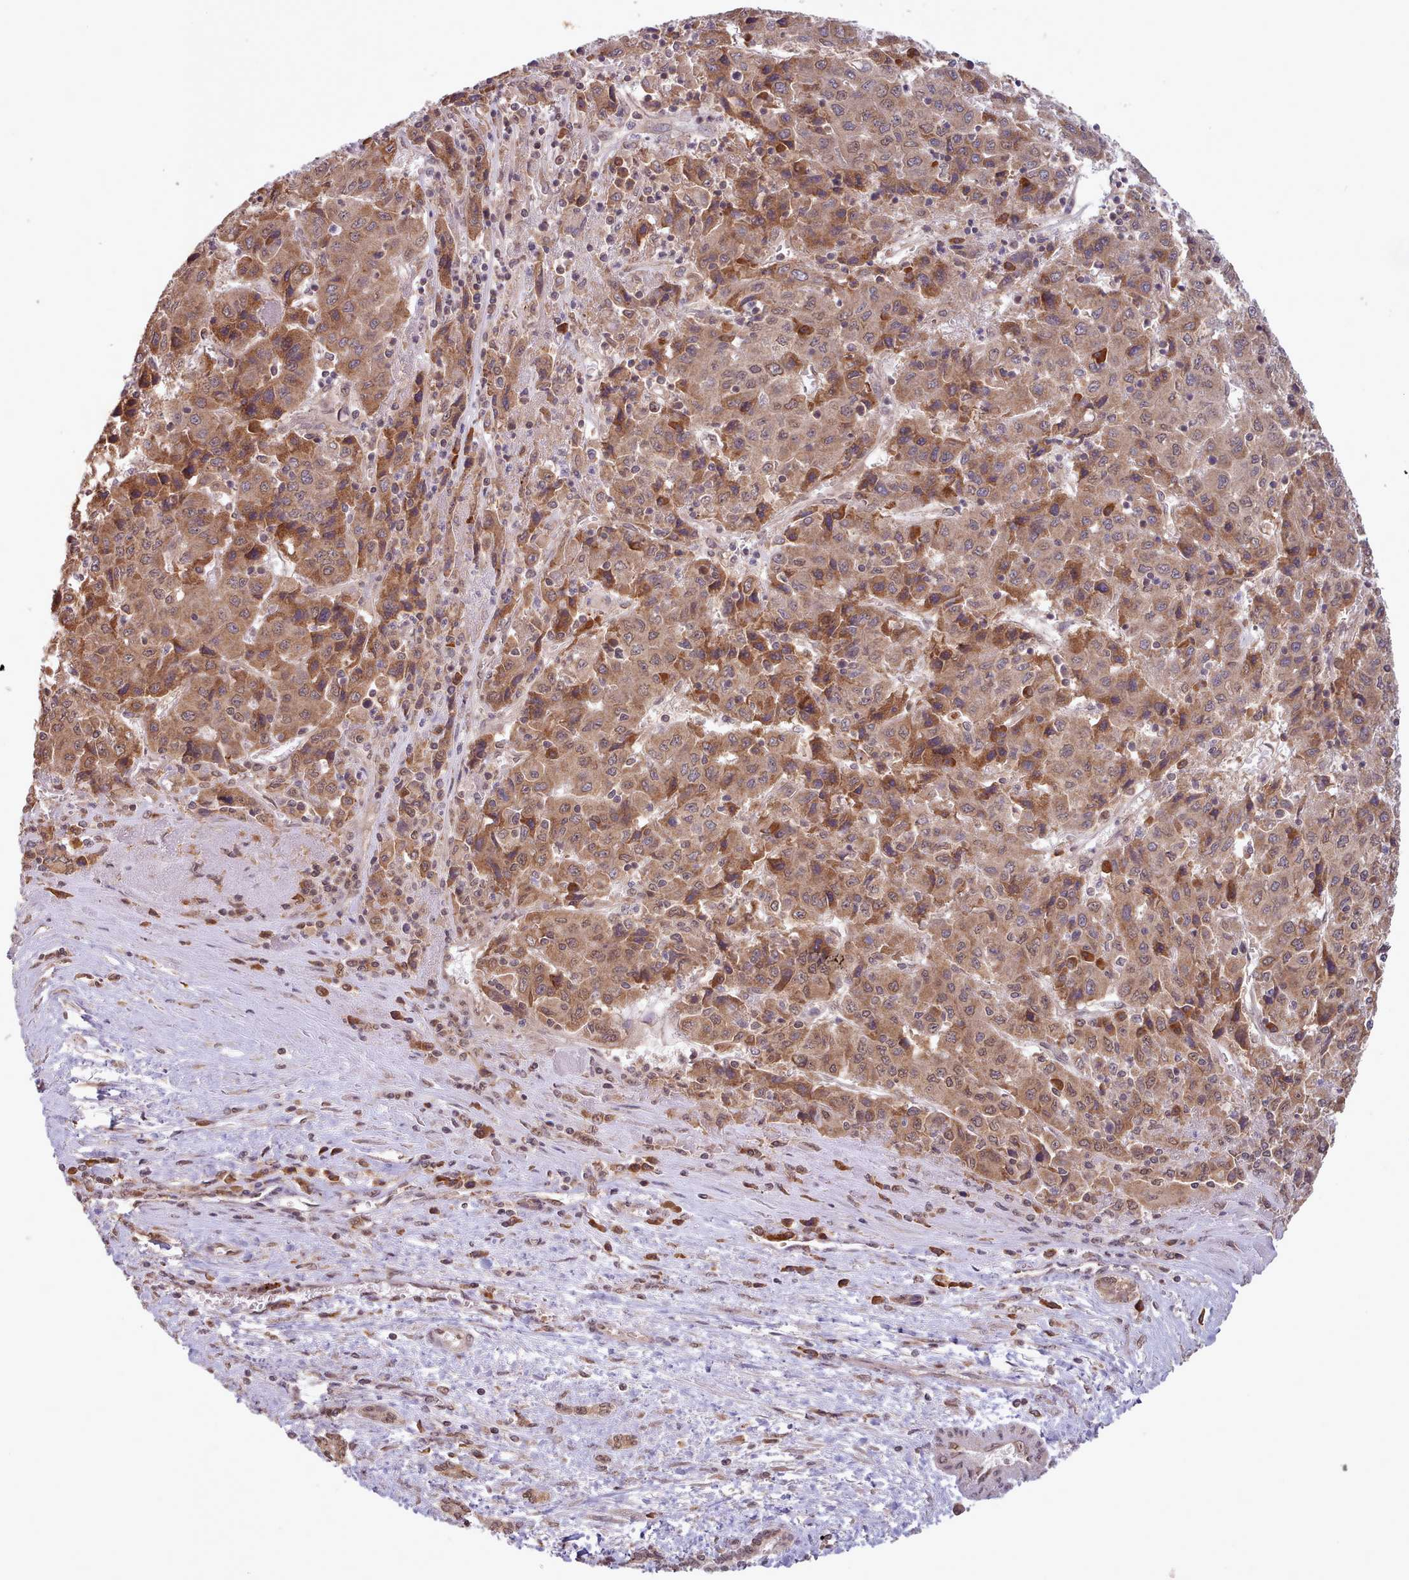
{"staining": {"intensity": "moderate", "quantity": ">75%", "location": "cytoplasmic/membranous"}, "tissue": "liver cancer", "cell_type": "Tumor cells", "image_type": "cancer", "snomed": [{"axis": "morphology", "description": "Carcinoma, Hepatocellular, NOS"}, {"axis": "topography", "description": "Liver"}], "caption": "The image reveals a brown stain indicating the presence of a protein in the cytoplasmic/membranous of tumor cells in liver hepatocellular carcinoma.", "gene": "PIP4P1", "patient": {"sex": "female", "age": 53}}